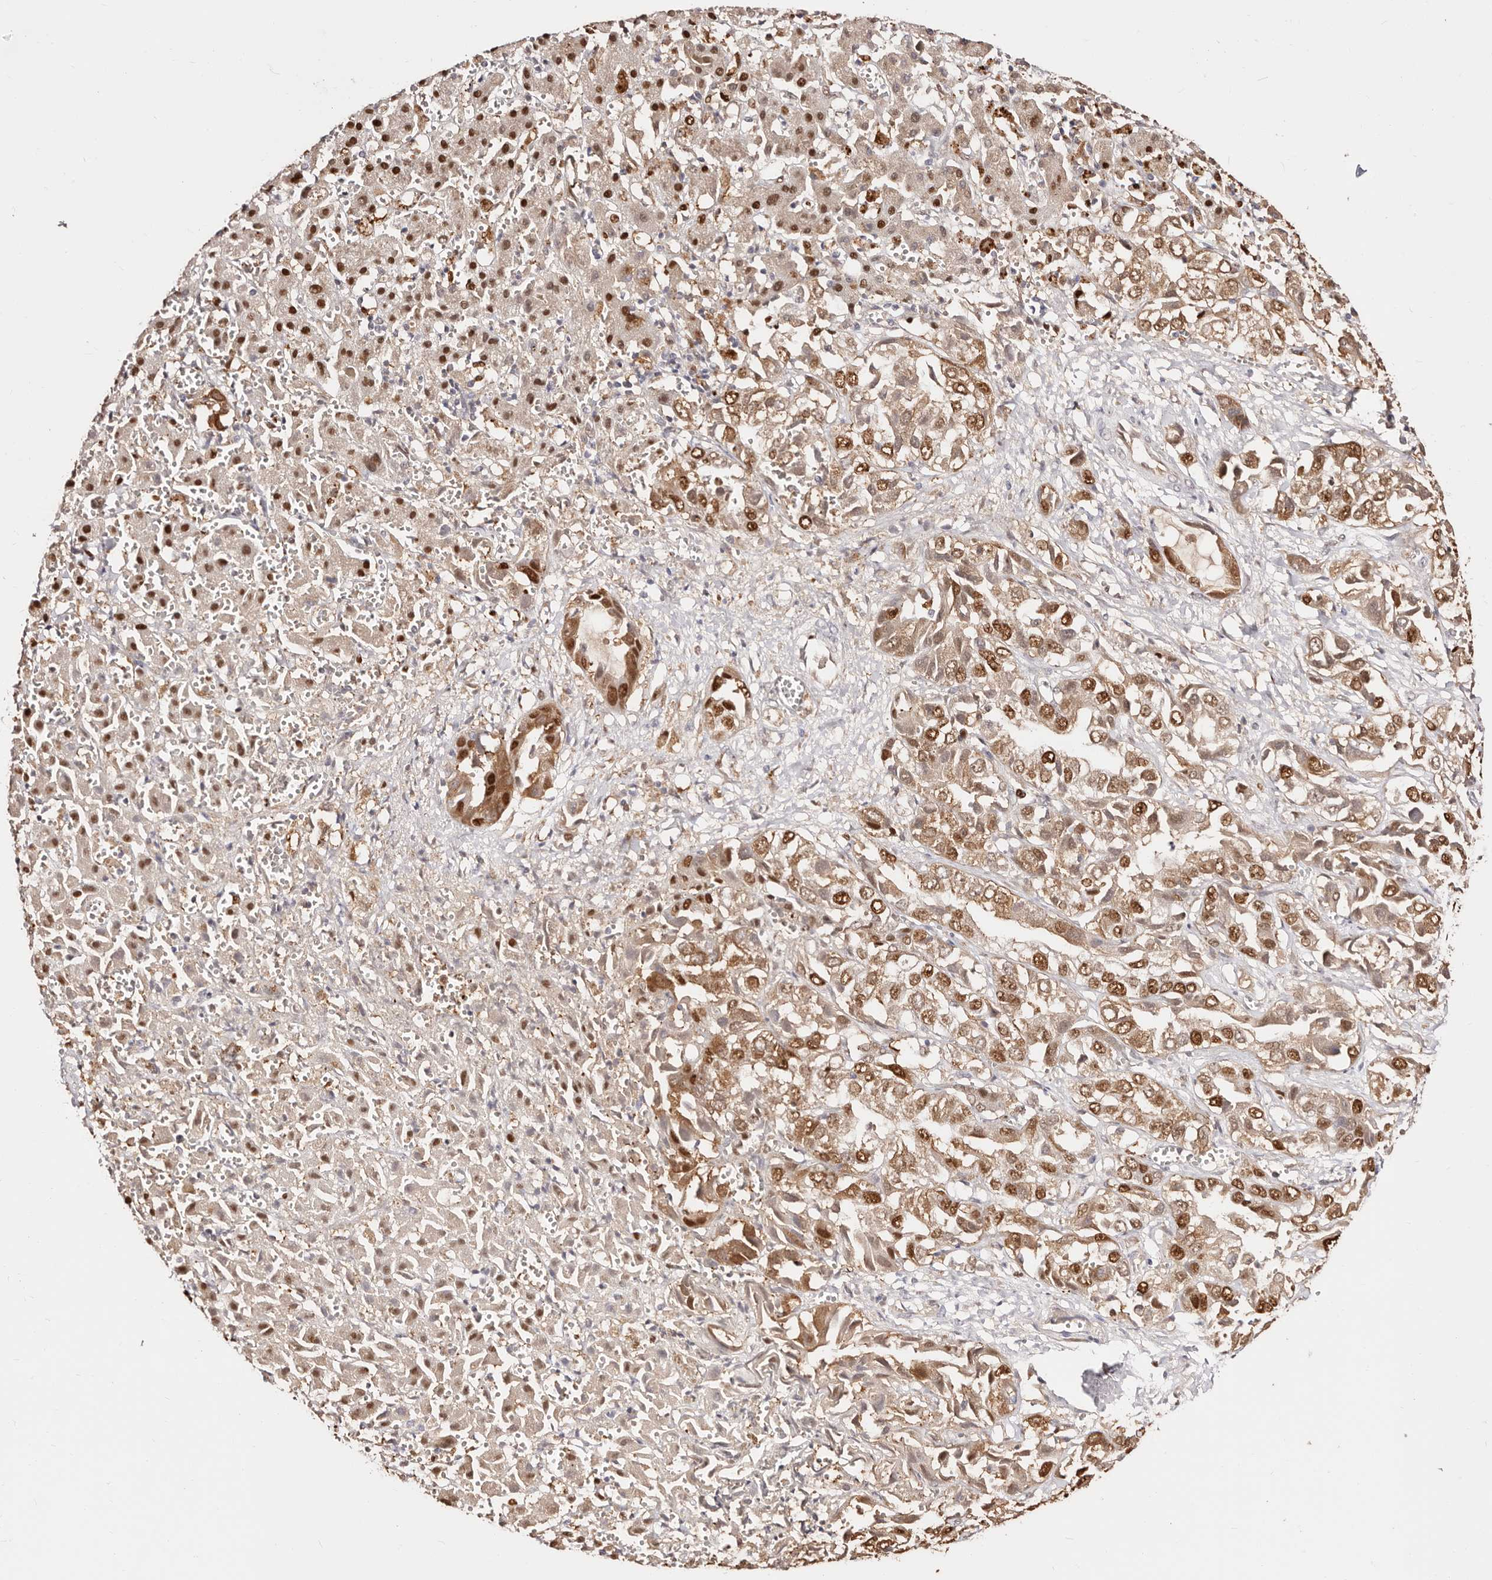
{"staining": {"intensity": "strong", "quantity": ">75%", "location": "nuclear"}, "tissue": "liver cancer", "cell_type": "Tumor cells", "image_type": "cancer", "snomed": [{"axis": "morphology", "description": "Cholangiocarcinoma"}, {"axis": "topography", "description": "Liver"}], "caption": "Immunohistochemical staining of human liver cholangiocarcinoma reveals strong nuclear protein staining in about >75% of tumor cells. The staining was performed using DAB (3,3'-diaminobenzidine), with brown indicating positive protein expression. Nuclei are stained blue with hematoxylin.", "gene": "TKT", "patient": {"sex": "female", "age": 52}}